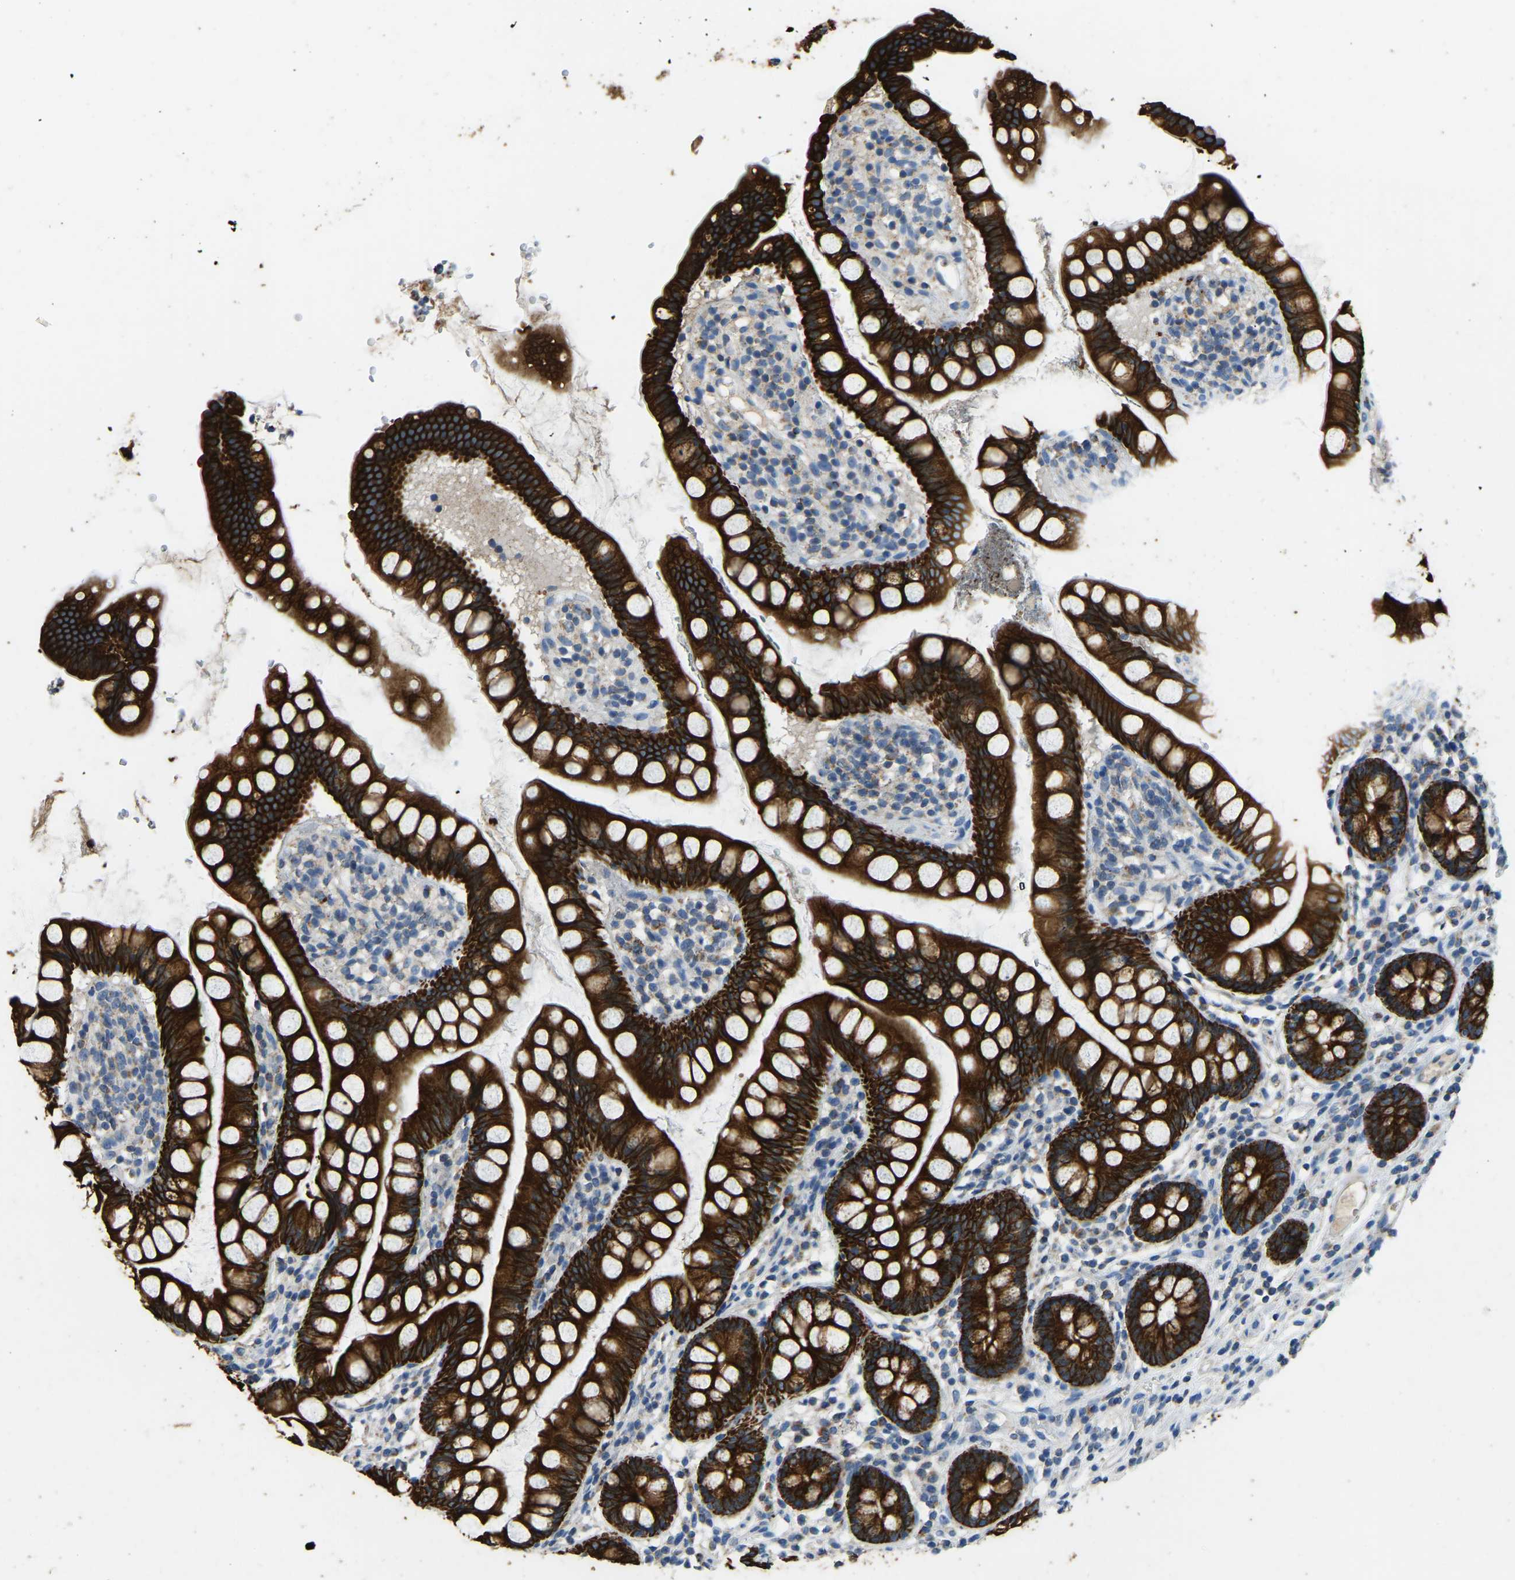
{"staining": {"intensity": "strong", "quantity": ">75%", "location": "cytoplasmic/membranous"}, "tissue": "small intestine", "cell_type": "Glandular cells", "image_type": "normal", "snomed": [{"axis": "morphology", "description": "Normal tissue, NOS"}, {"axis": "topography", "description": "Small intestine"}], "caption": "This is an image of IHC staining of normal small intestine, which shows strong expression in the cytoplasmic/membranous of glandular cells.", "gene": "ZNF200", "patient": {"sex": "female", "age": 84}}